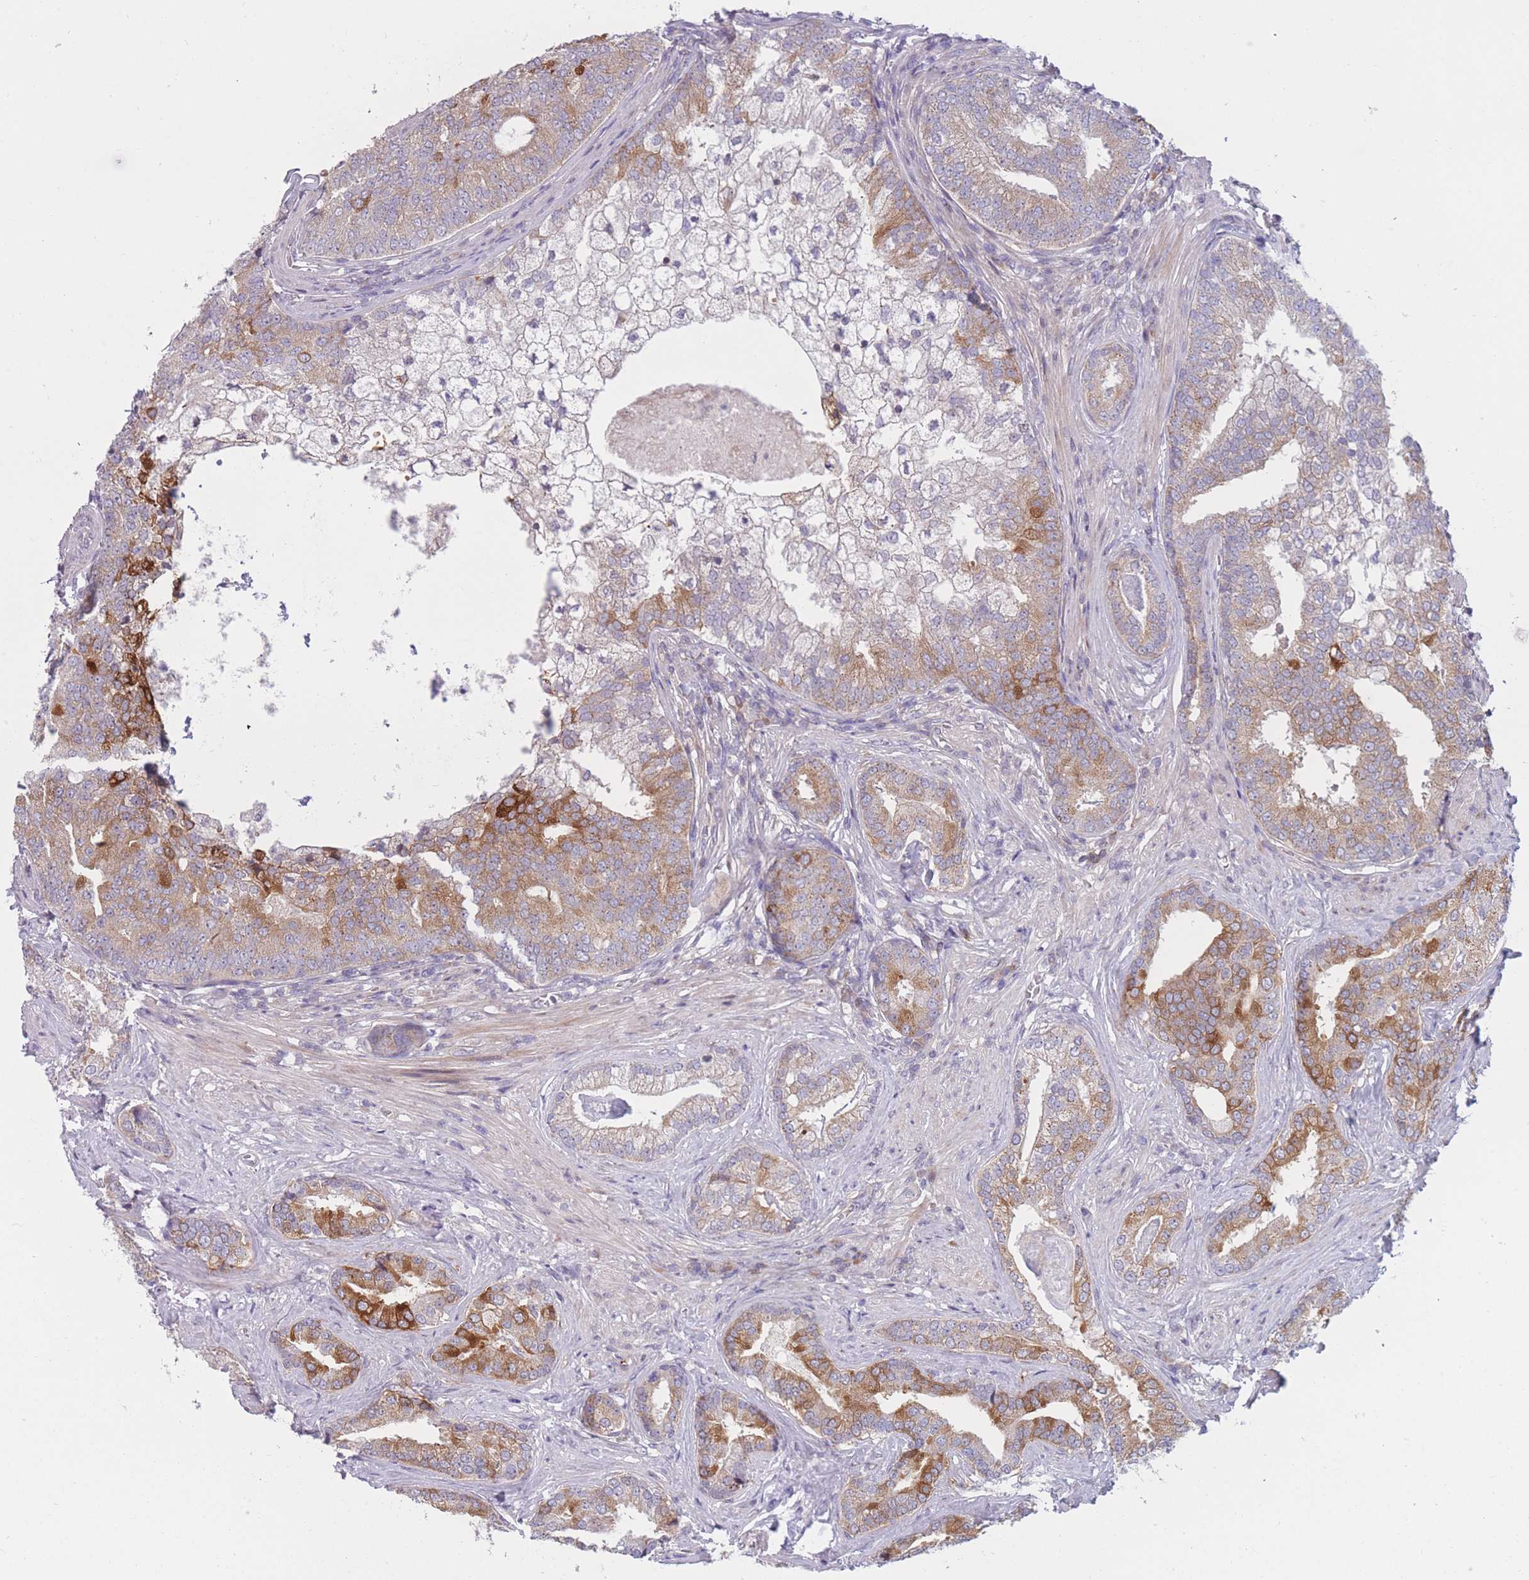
{"staining": {"intensity": "moderate", "quantity": "25%-75%", "location": "cytoplasmic/membranous"}, "tissue": "prostate cancer", "cell_type": "Tumor cells", "image_type": "cancer", "snomed": [{"axis": "morphology", "description": "Adenocarcinoma, High grade"}, {"axis": "topography", "description": "Prostate"}], "caption": "Immunohistochemical staining of prostate cancer demonstrates medium levels of moderate cytoplasmic/membranous protein staining in about 25%-75% of tumor cells.", "gene": "PDE4A", "patient": {"sex": "male", "age": 55}}